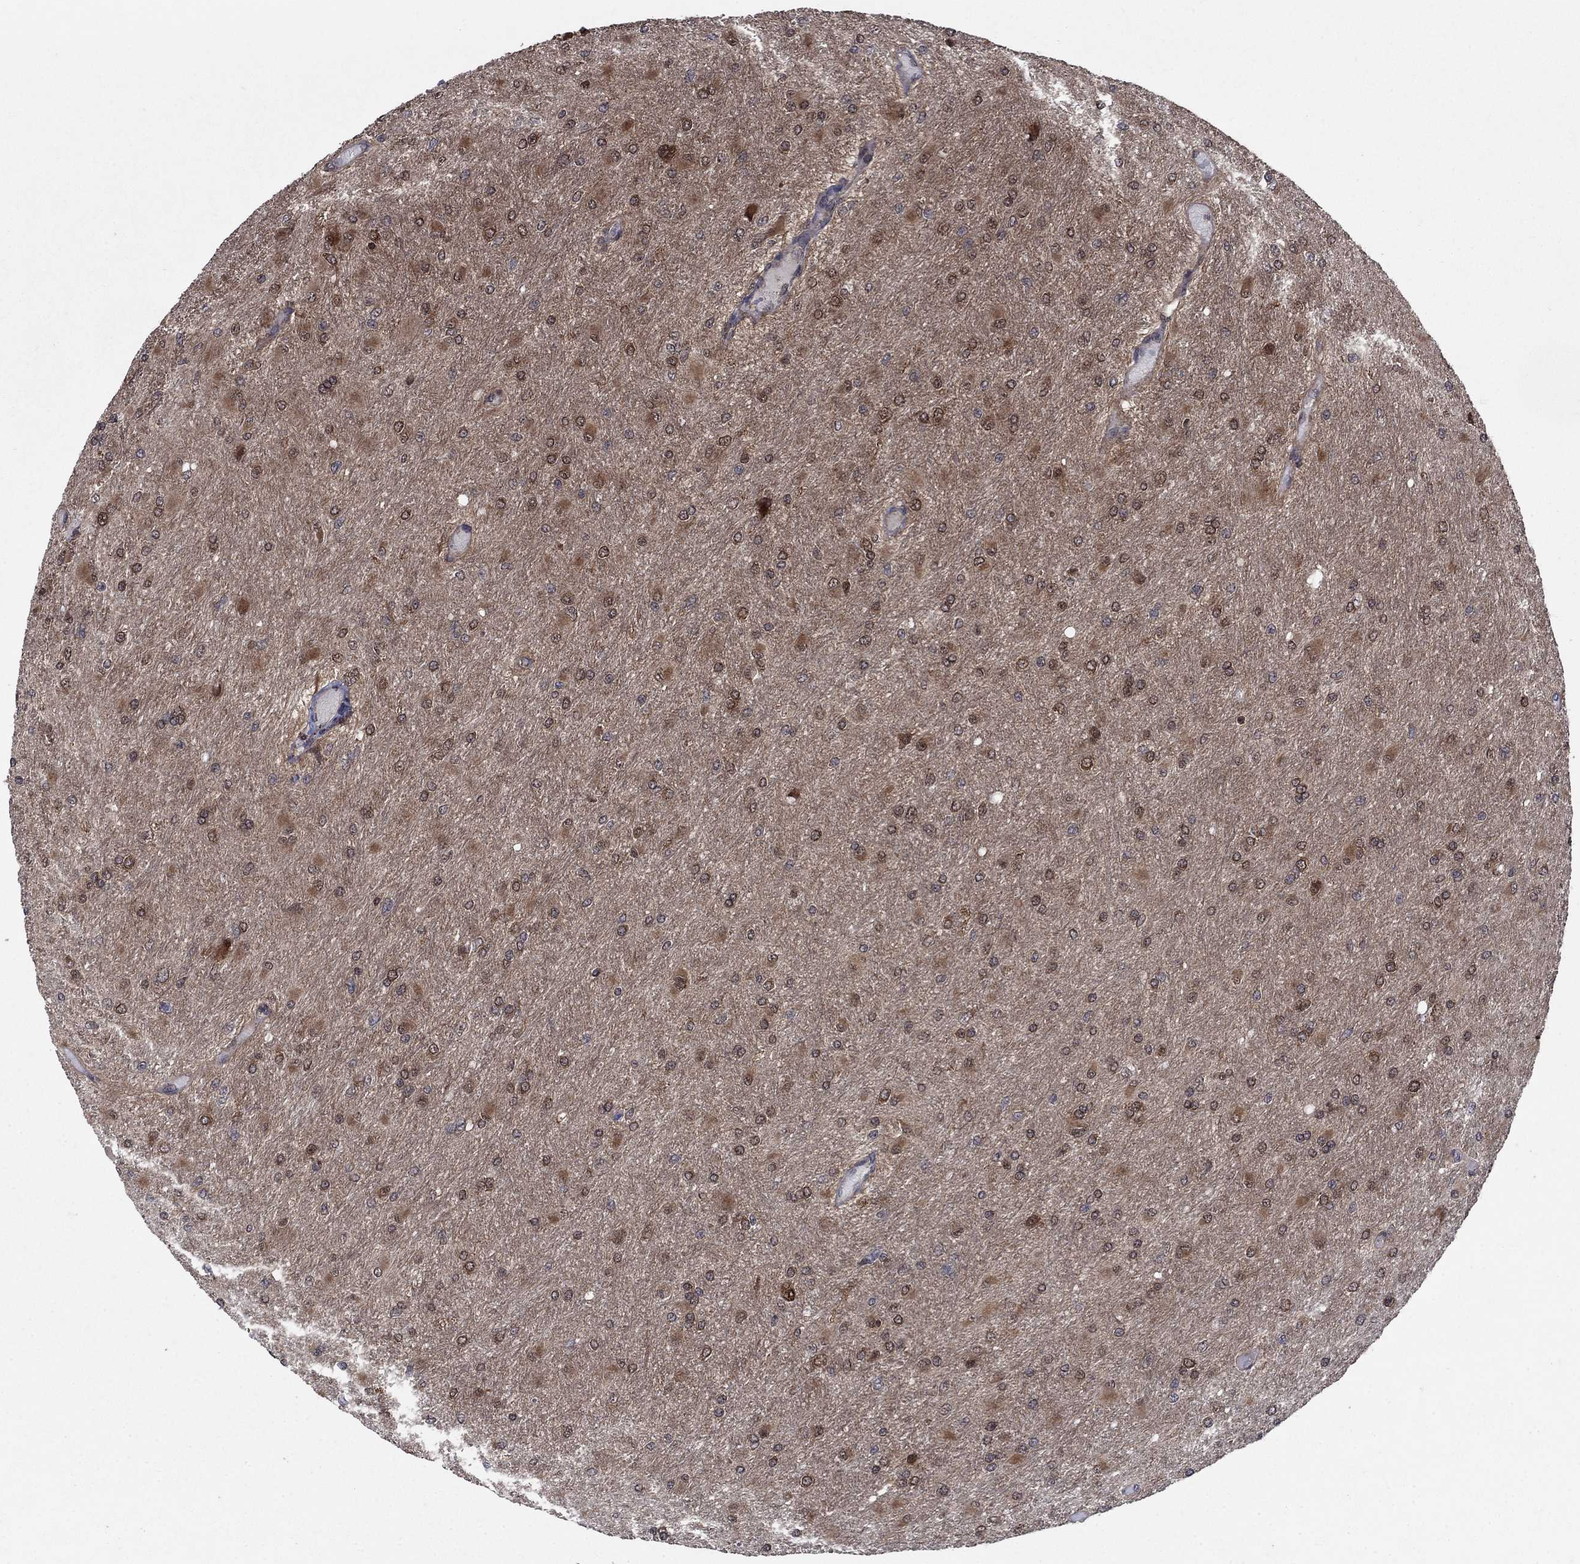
{"staining": {"intensity": "moderate", "quantity": "25%-75%", "location": "cytoplasmic/membranous"}, "tissue": "glioma", "cell_type": "Tumor cells", "image_type": "cancer", "snomed": [{"axis": "morphology", "description": "Glioma, malignant, High grade"}, {"axis": "topography", "description": "Cerebral cortex"}], "caption": "This is an image of IHC staining of glioma, which shows moderate staining in the cytoplasmic/membranous of tumor cells.", "gene": "CACYBP", "patient": {"sex": "female", "age": 36}}